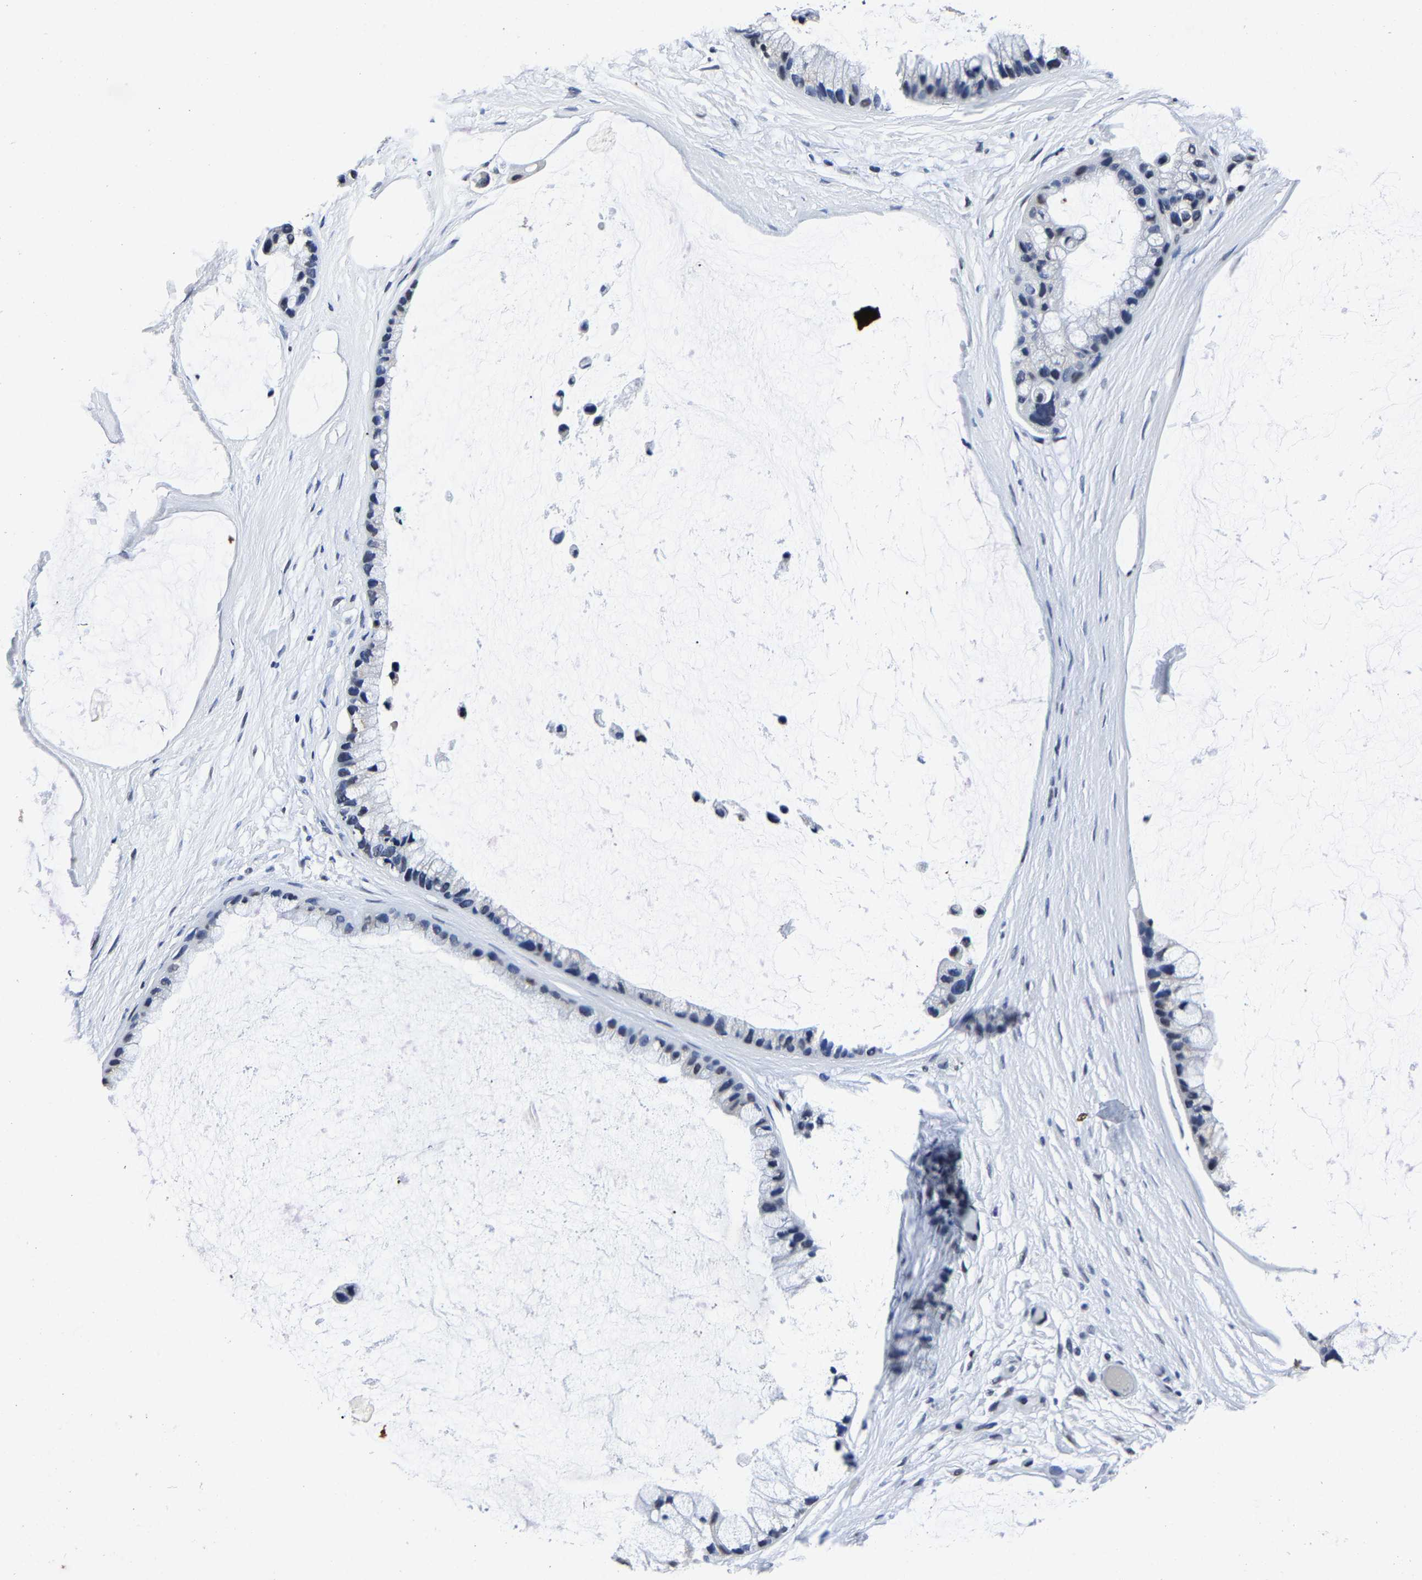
{"staining": {"intensity": "negative", "quantity": "none", "location": "none"}, "tissue": "ovarian cancer", "cell_type": "Tumor cells", "image_type": "cancer", "snomed": [{"axis": "morphology", "description": "Cystadenocarcinoma, mucinous, NOS"}, {"axis": "topography", "description": "Ovary"}], "caption": "Micrograph shows no significant protein expression in tumor cells of ovarian mucinous cystadenocarcinoma.", "gene": "RBM45", "patient": {"sex": "female", "age": 39}}